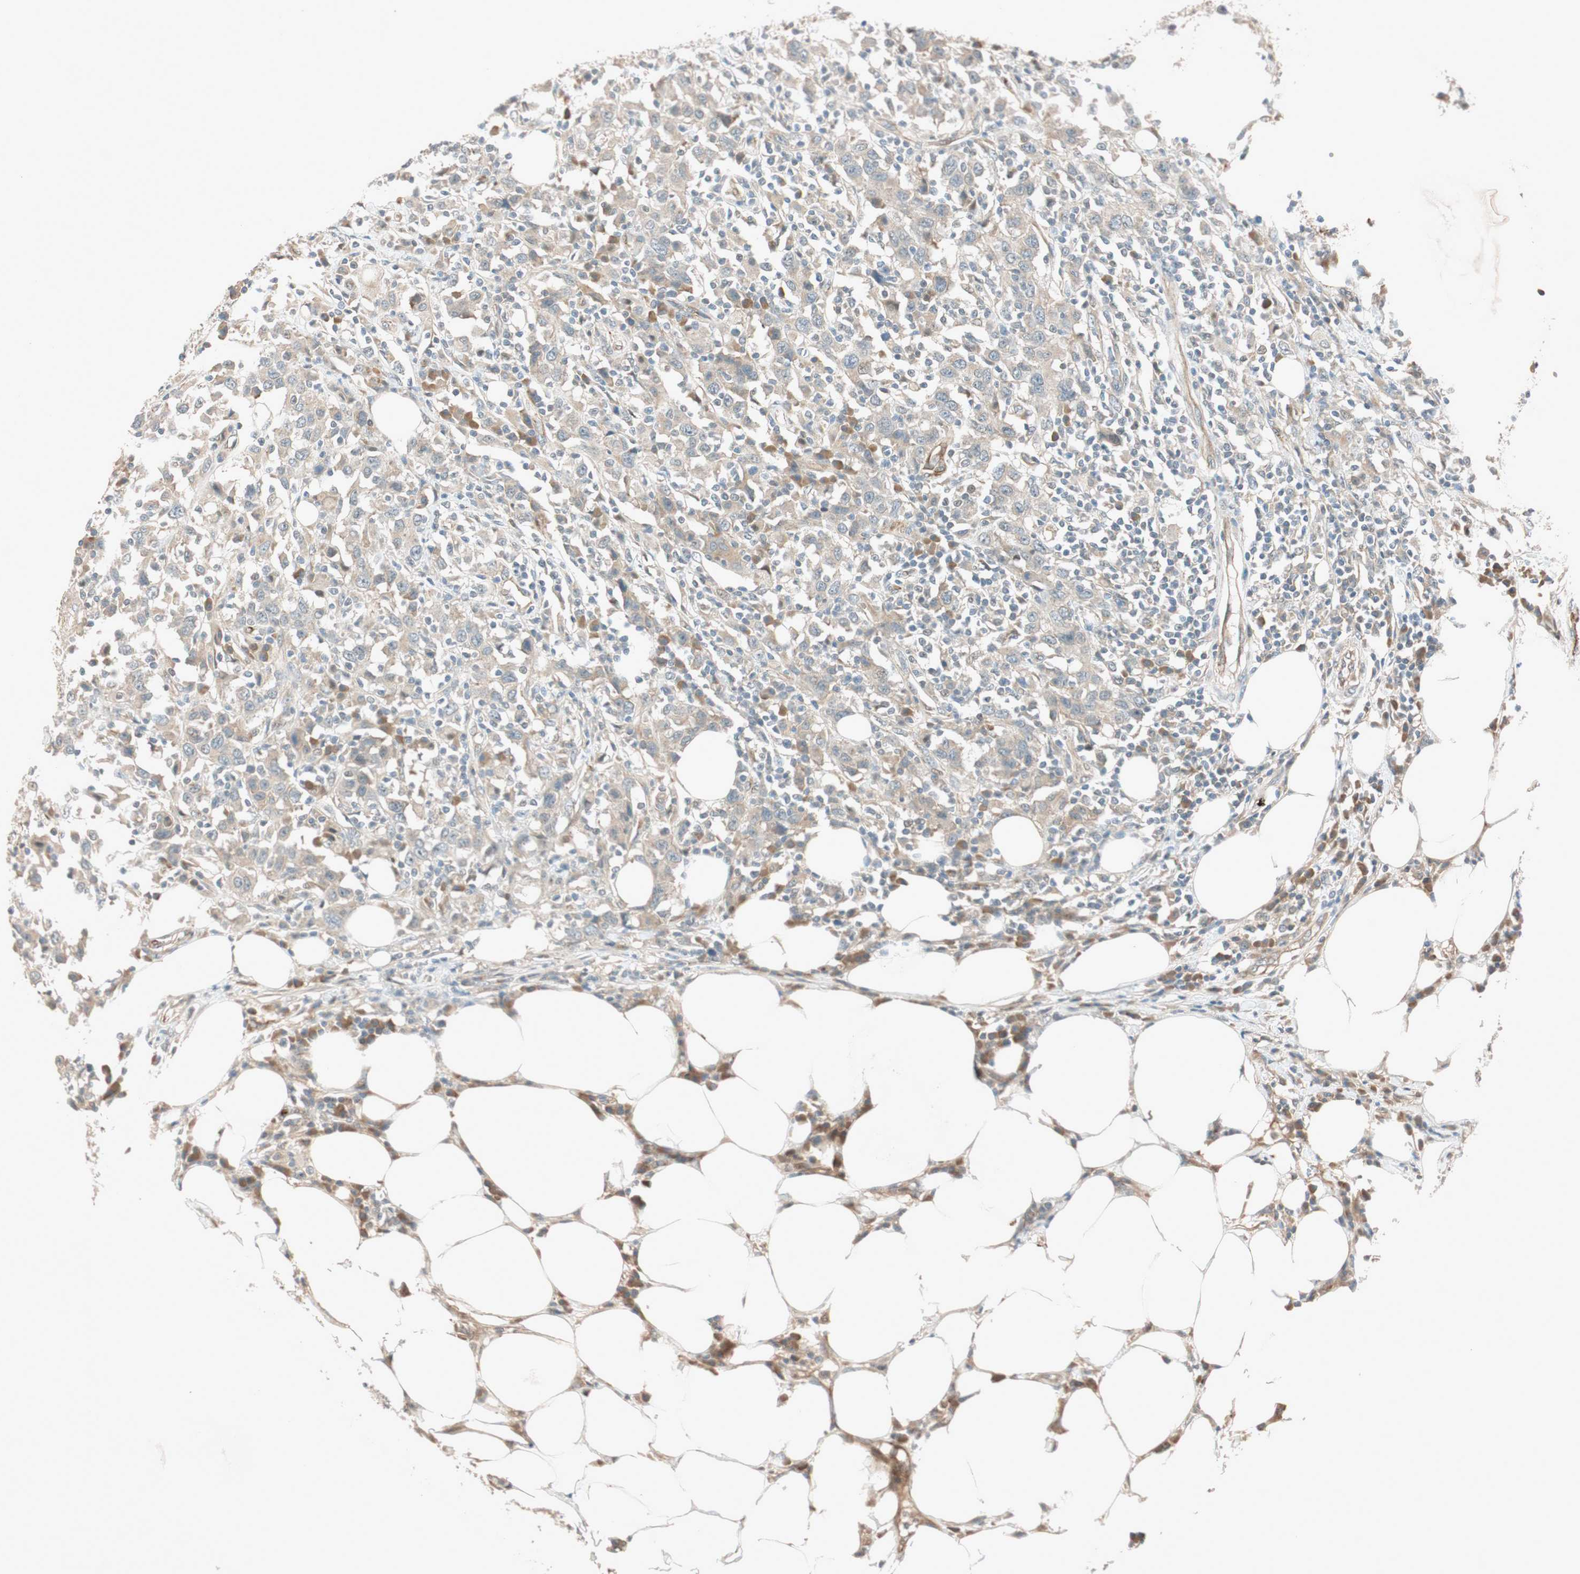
{"staining": {"intensity": "weak", "quantity": ">75%", "location": "cytoplasmic/membranous"}, "tissue": "urothelial cancer", "cell_type": "Tumor cells", "image_type": "cancer", "snomed": [{"axis": "morphology", "description": "Urothelial carcinoma, High grade"}, {"axis": "topography", "description": "Urinary bladder"}], "caption": "The histopathology image demonstrates immunohistochemical staining of urothelial cancer. There is weak cytoplasmic/membranous expression is identified in approximately >75% of tumor cells. The protein of interest is shown in brown color, while the nuclei are stained blue.", "gene": "EPHA6", "patient": {"sex": "male", "age": 61}}